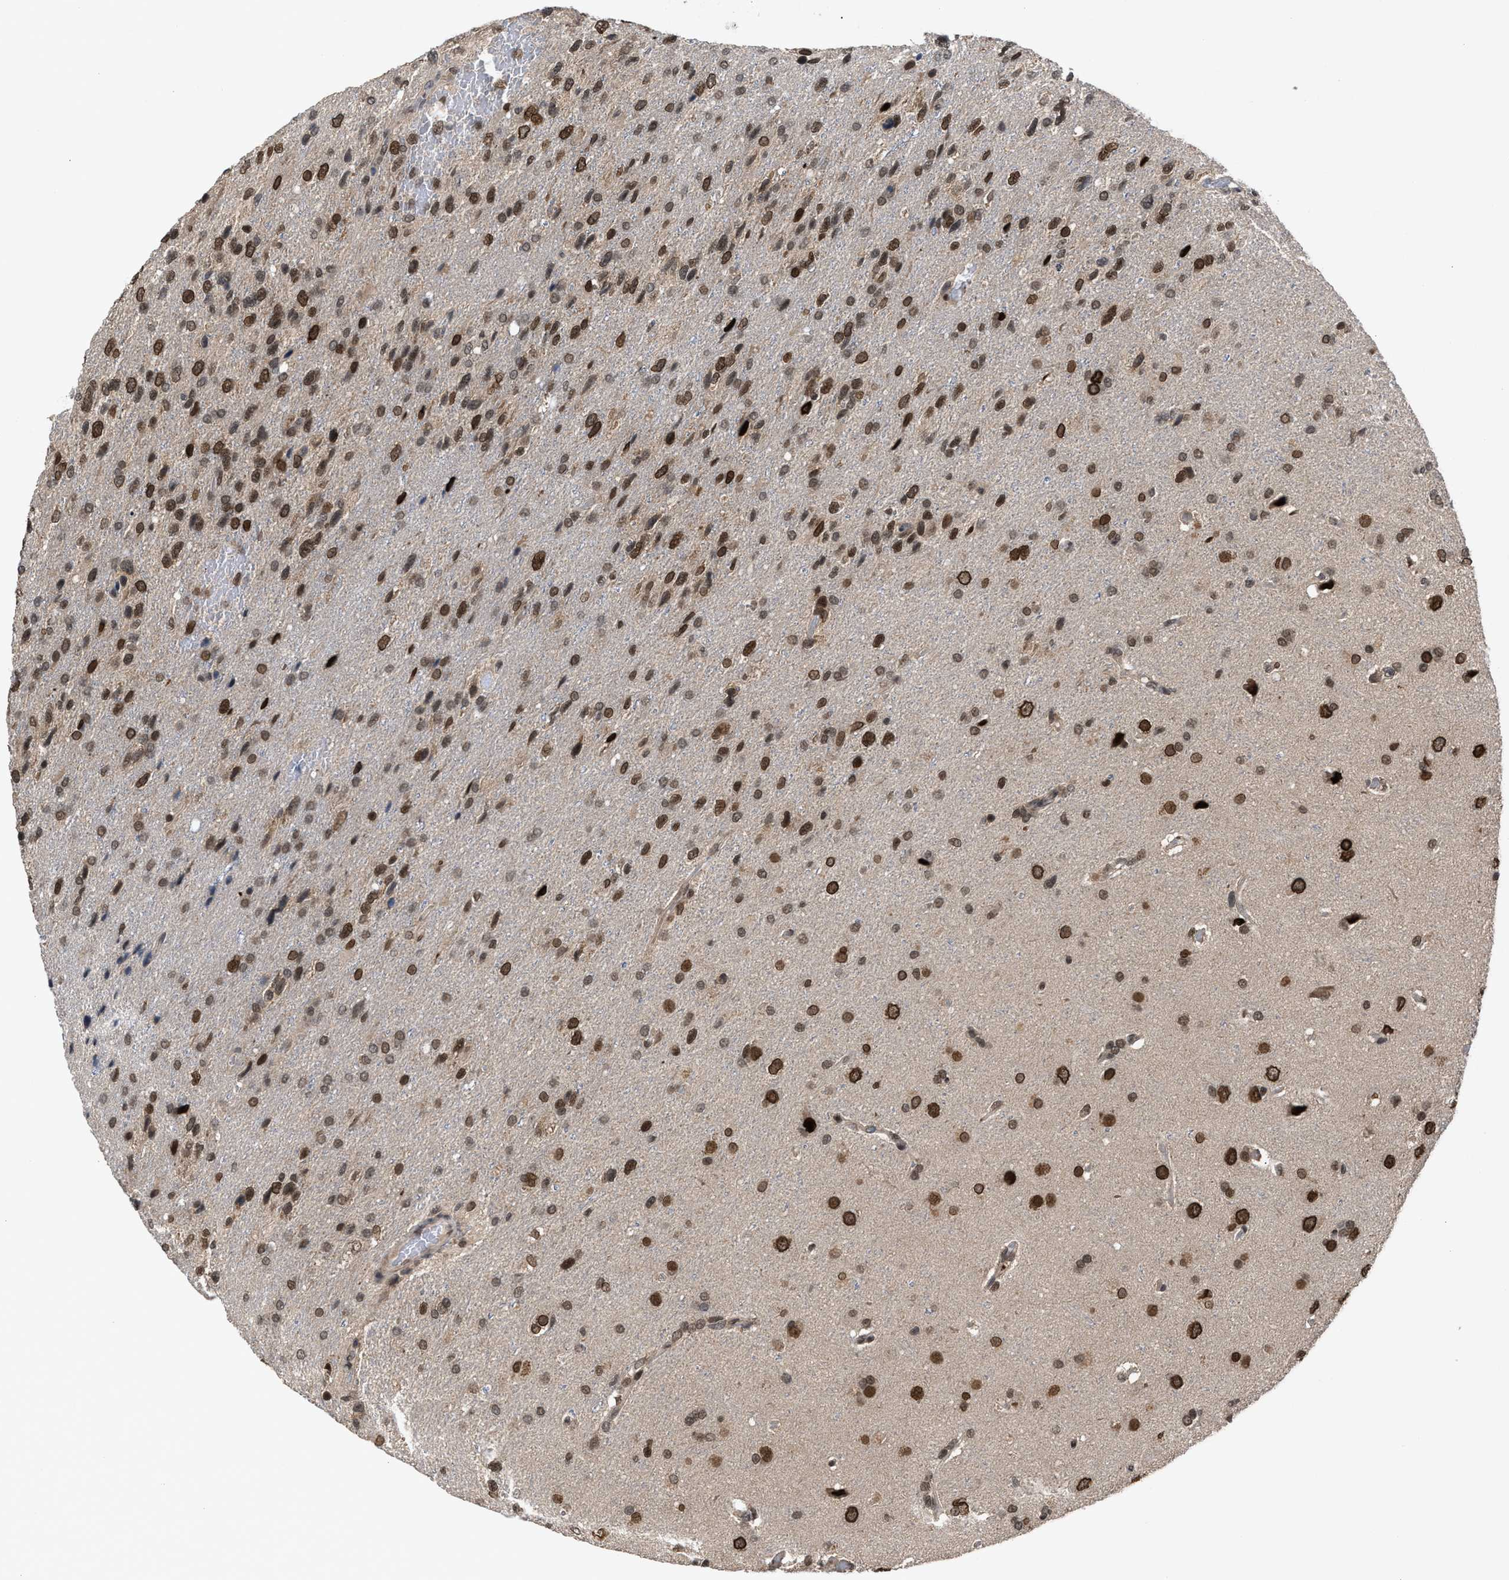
{"staining": {"intensity": "moderate", "quantity": ">75%", "location": "nuclear"}, "tissue": "glioma", "cell_type": "Tumor cells", "image_type": "cancer", "snomed": [{"axis": "morphology", "description": "Glioma, malignant, High grade"}, {"axis": "topography", "description": "Brain"}], "caption": "This is a histology image of IHC staining of malignant glioma (high-grade), which shows moderate staining in the nuclear of tumor cells.", "gene": "C9orf78", "patient": {"sex": "female", "age": 58}}